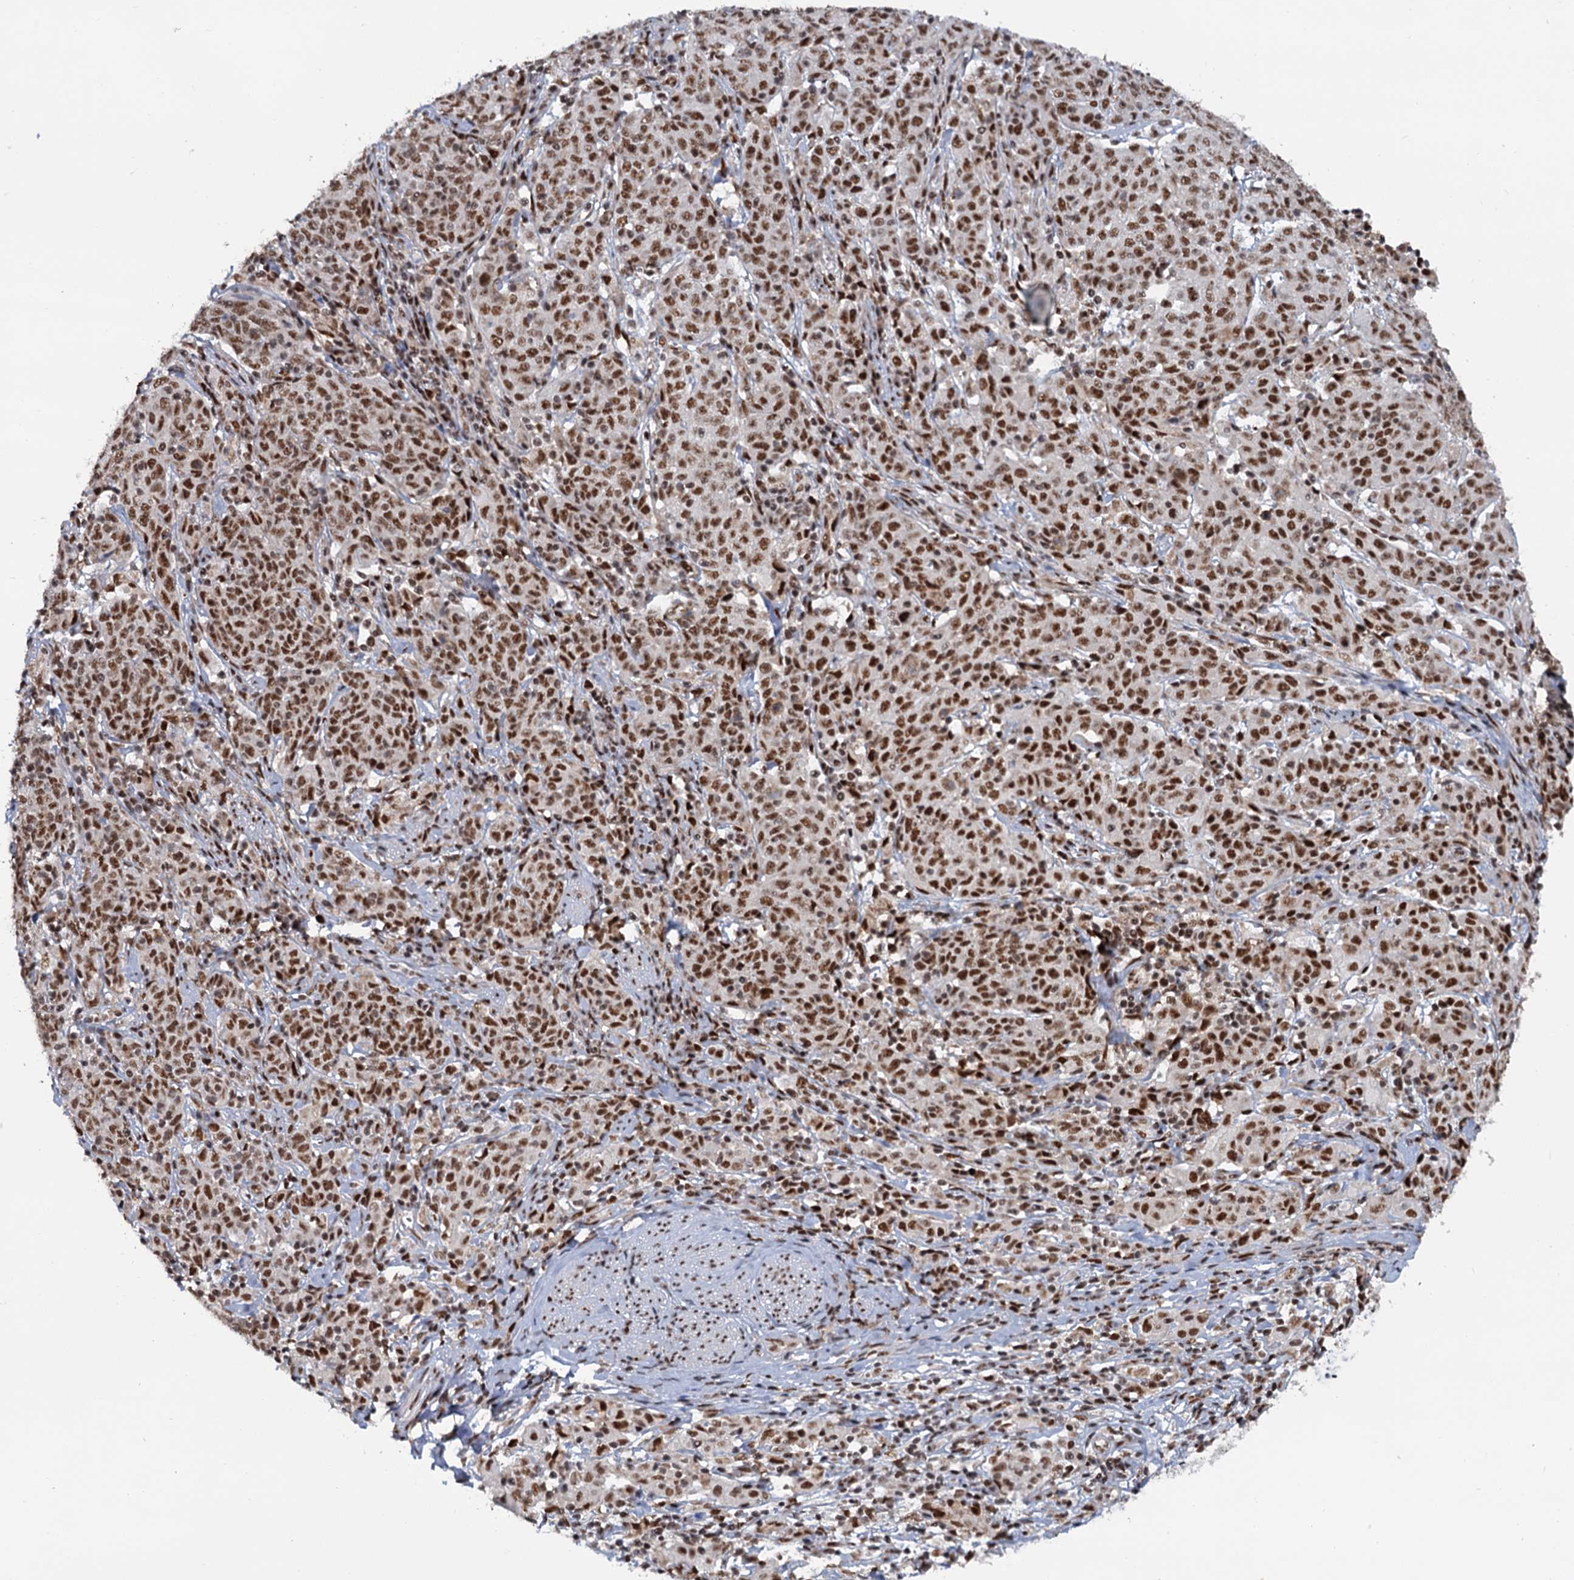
{"staining": {"intensity": "moderate", "quantity": ">75%", "location": "nuclear"}, "tissue": "cervical cancer", "cell_type": "Tumor cells", "image_type": "cancer", "snomed": [{"axis": "morphology", "description": "Squamous cell carcinoma, NOS"}, {"axis": "topography", "description": "Cervix"}], "caption": "IHC of human cervical squamous cell carcinoma reveals medium levels of moderate nuclear positivity in approximately >75% of tumor cells.", "gene": "WBP4", "patient": {"sex": "female", "age": 67}}